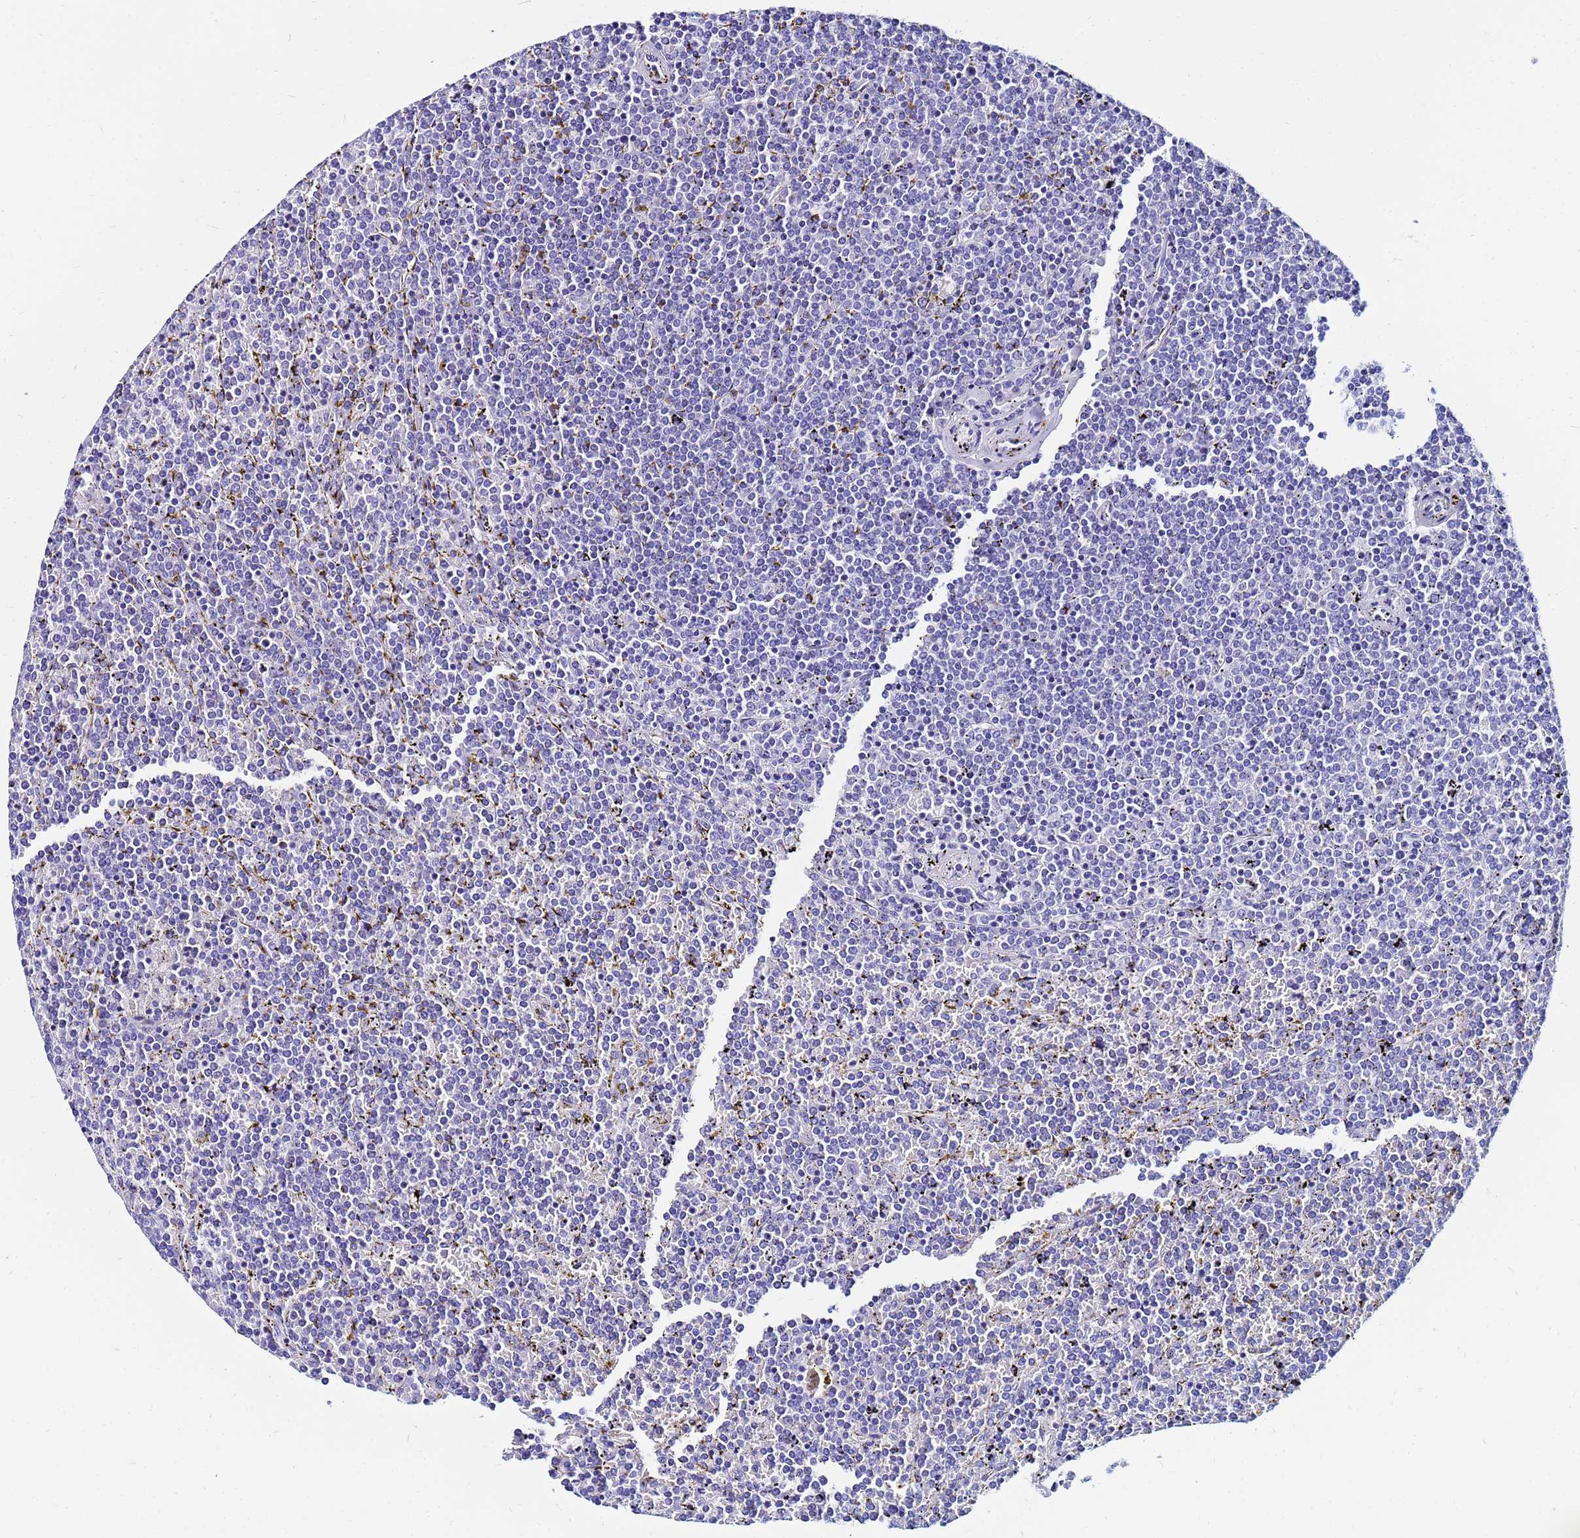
{"staining": {"intensity": "negative", "quantity": "none", "location": "none"}, "tissue": "lymphoma", "cell_type": "Tumor cells", "image_type": "cancer", "snomed": [{"axis": "morphology", "description": "Malignant lymphoma, non-Hodgkin's type, Low grade"}, {"axis": "topography", "description": "Spleen"}], "caption": "IHC of low-grade malignant lymphoma, non-Hodgkin's type reveals no staining in tumor cells.", "gene": "PPP1R14C", "patient": {"sex": "female", "age": 19}}